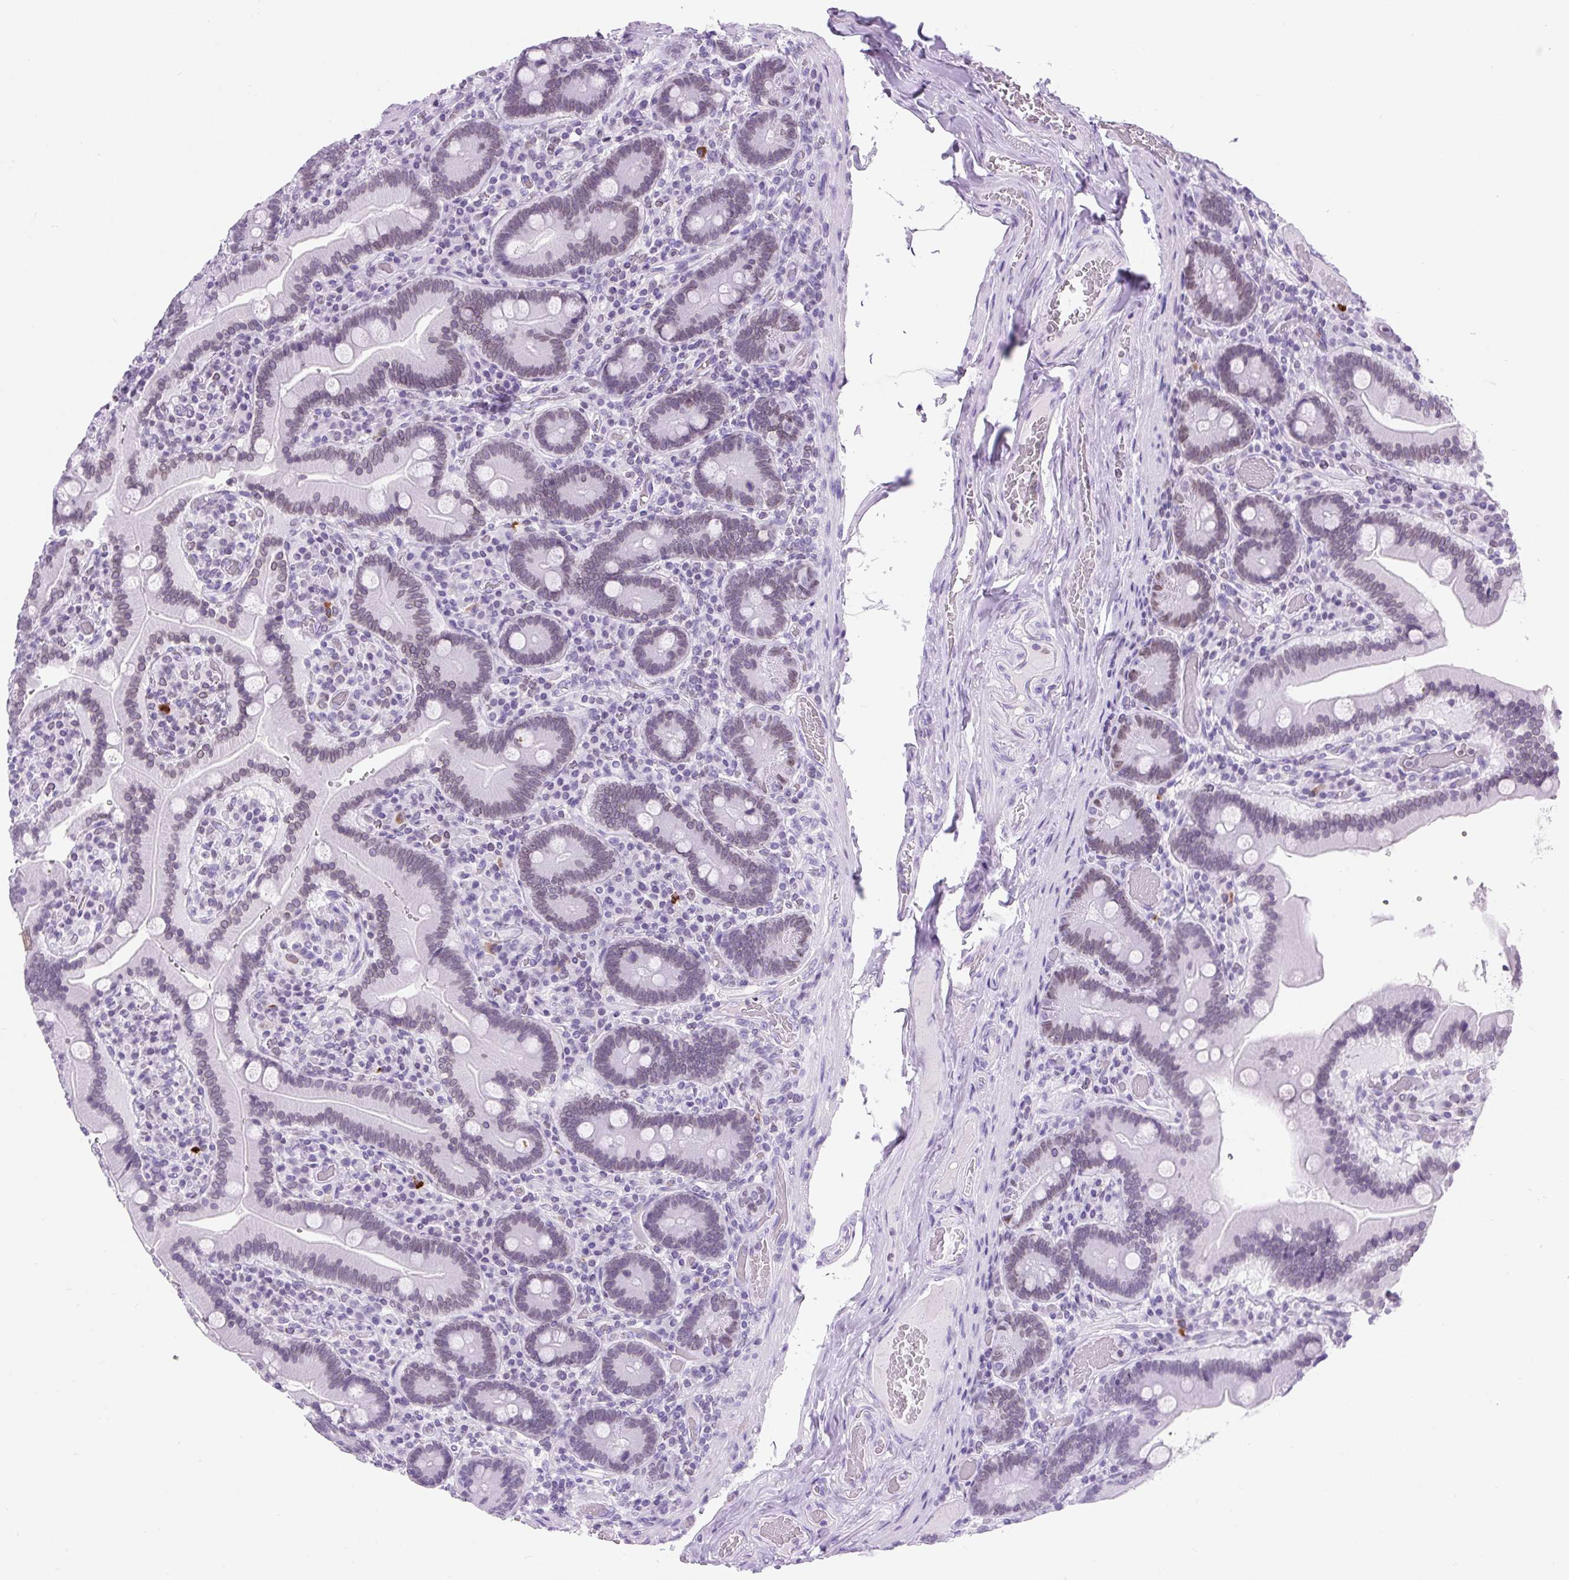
{"staining": {"intensity": "moderate", "quantity": "<25%", "location": "cytoplasmic/membranous,nuclear"}, "tissue": "duodenum", "cell_type": "Glandular cells", "image_type": "normal", "snomed": [{"axis": "morphology", "description": "Normal tissue, NOS"}, {"axis": "topography", "description": "Duodenum"}], "caption": "An IHC image of normal tissue is shown. Protein staining in brown highlights moderate cytoplasmic/membranous,nuclear positivity in duodenum within glandular cells. Nuclei are stained in blue.", "gene": "VPREB1", "patient": {"sex": "female", "age": 62}}